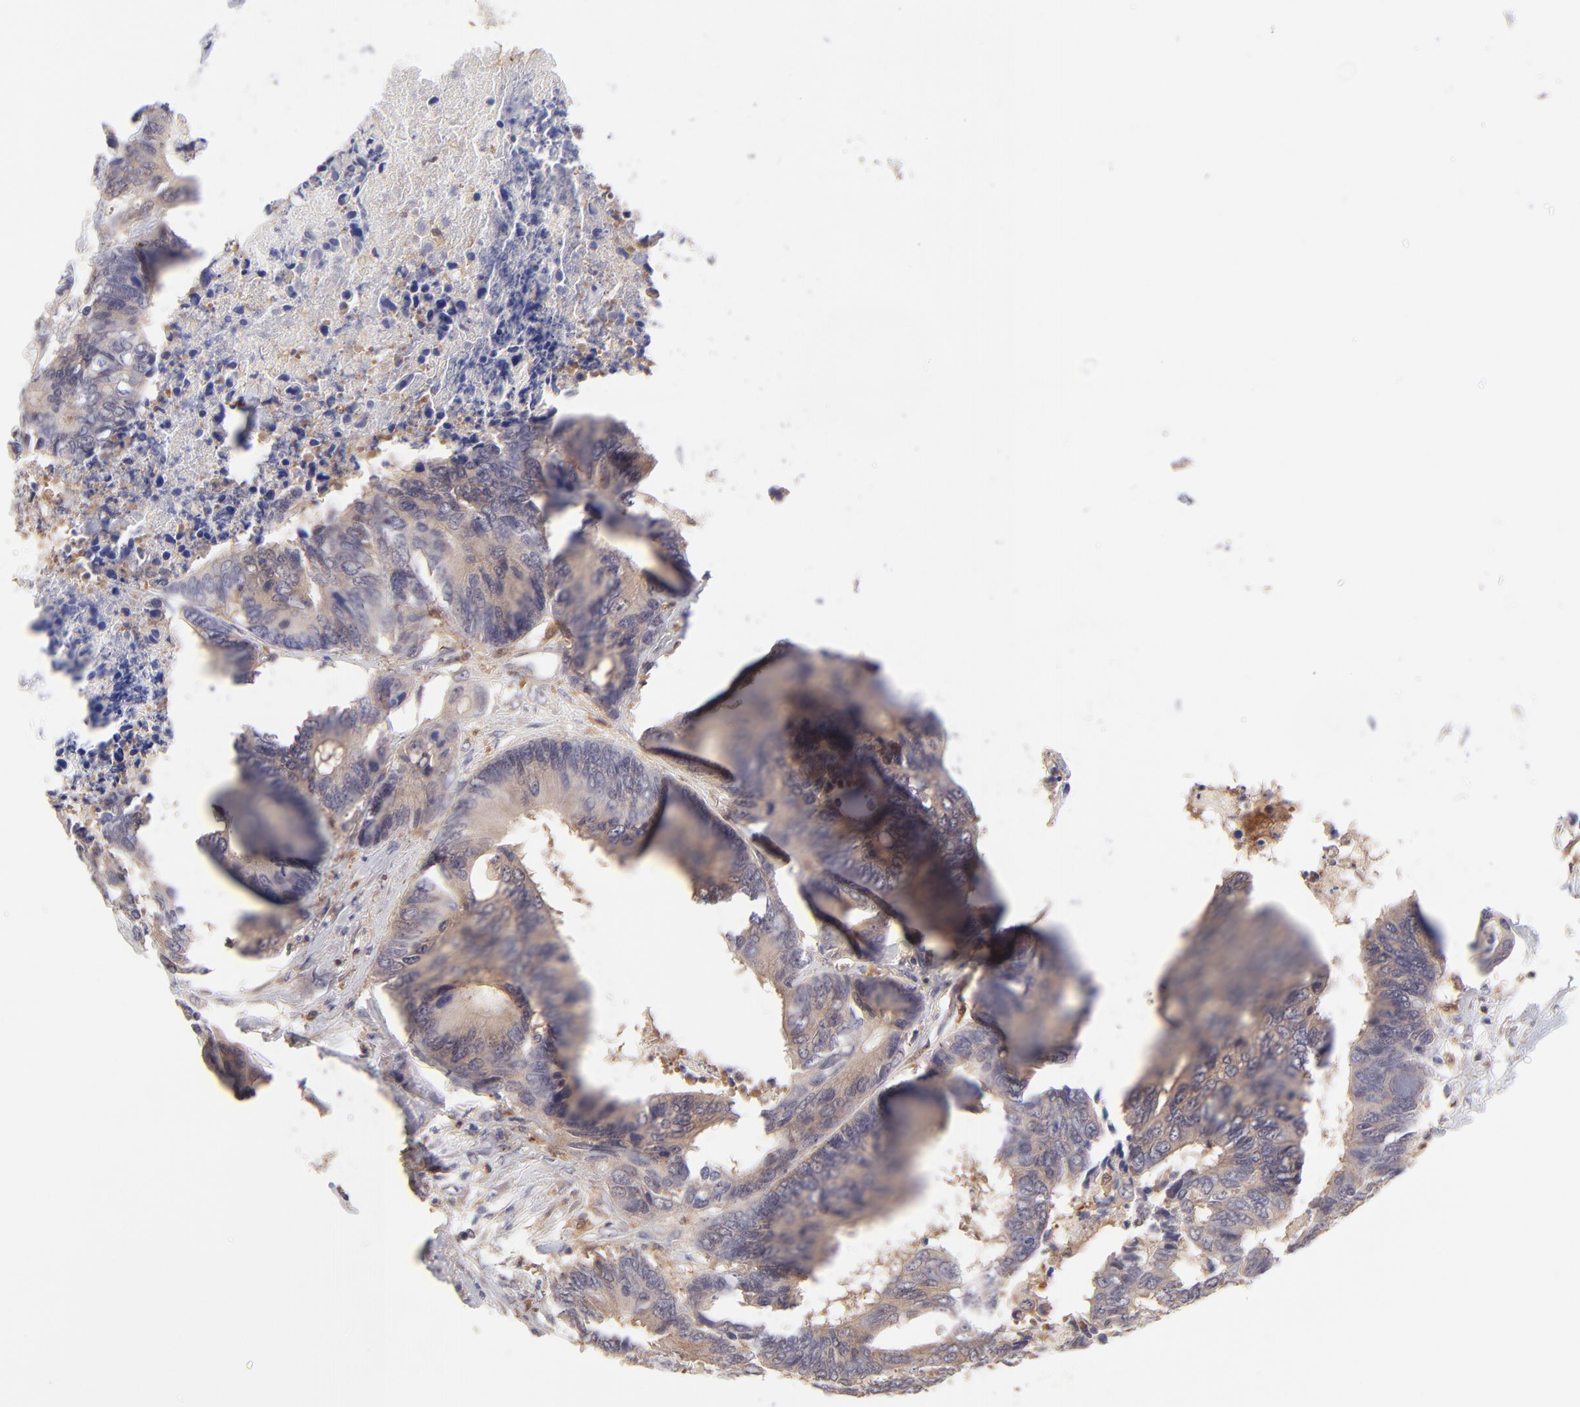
{"staining": {"intensity": "weak", "quantity": ">75%", "location": "cytoplasmic/membranous"}, "tissue": "colorectal cancer", "cell_type": "Tumor cells", "image_type": "cancer", "snomed": [{"axis": "morphology", "description": "Adenocarcinoma, NOS"}, {"axis": "topography", "description": "Rectum"}], "caption": "A brown stain highlights weak cytoplasmic/membranous positivity of a protein in adenocarcinoma (colorectal) tumor cells.", "gene": "HYAL1", "patient": {"sex": "male", "age": 55}}